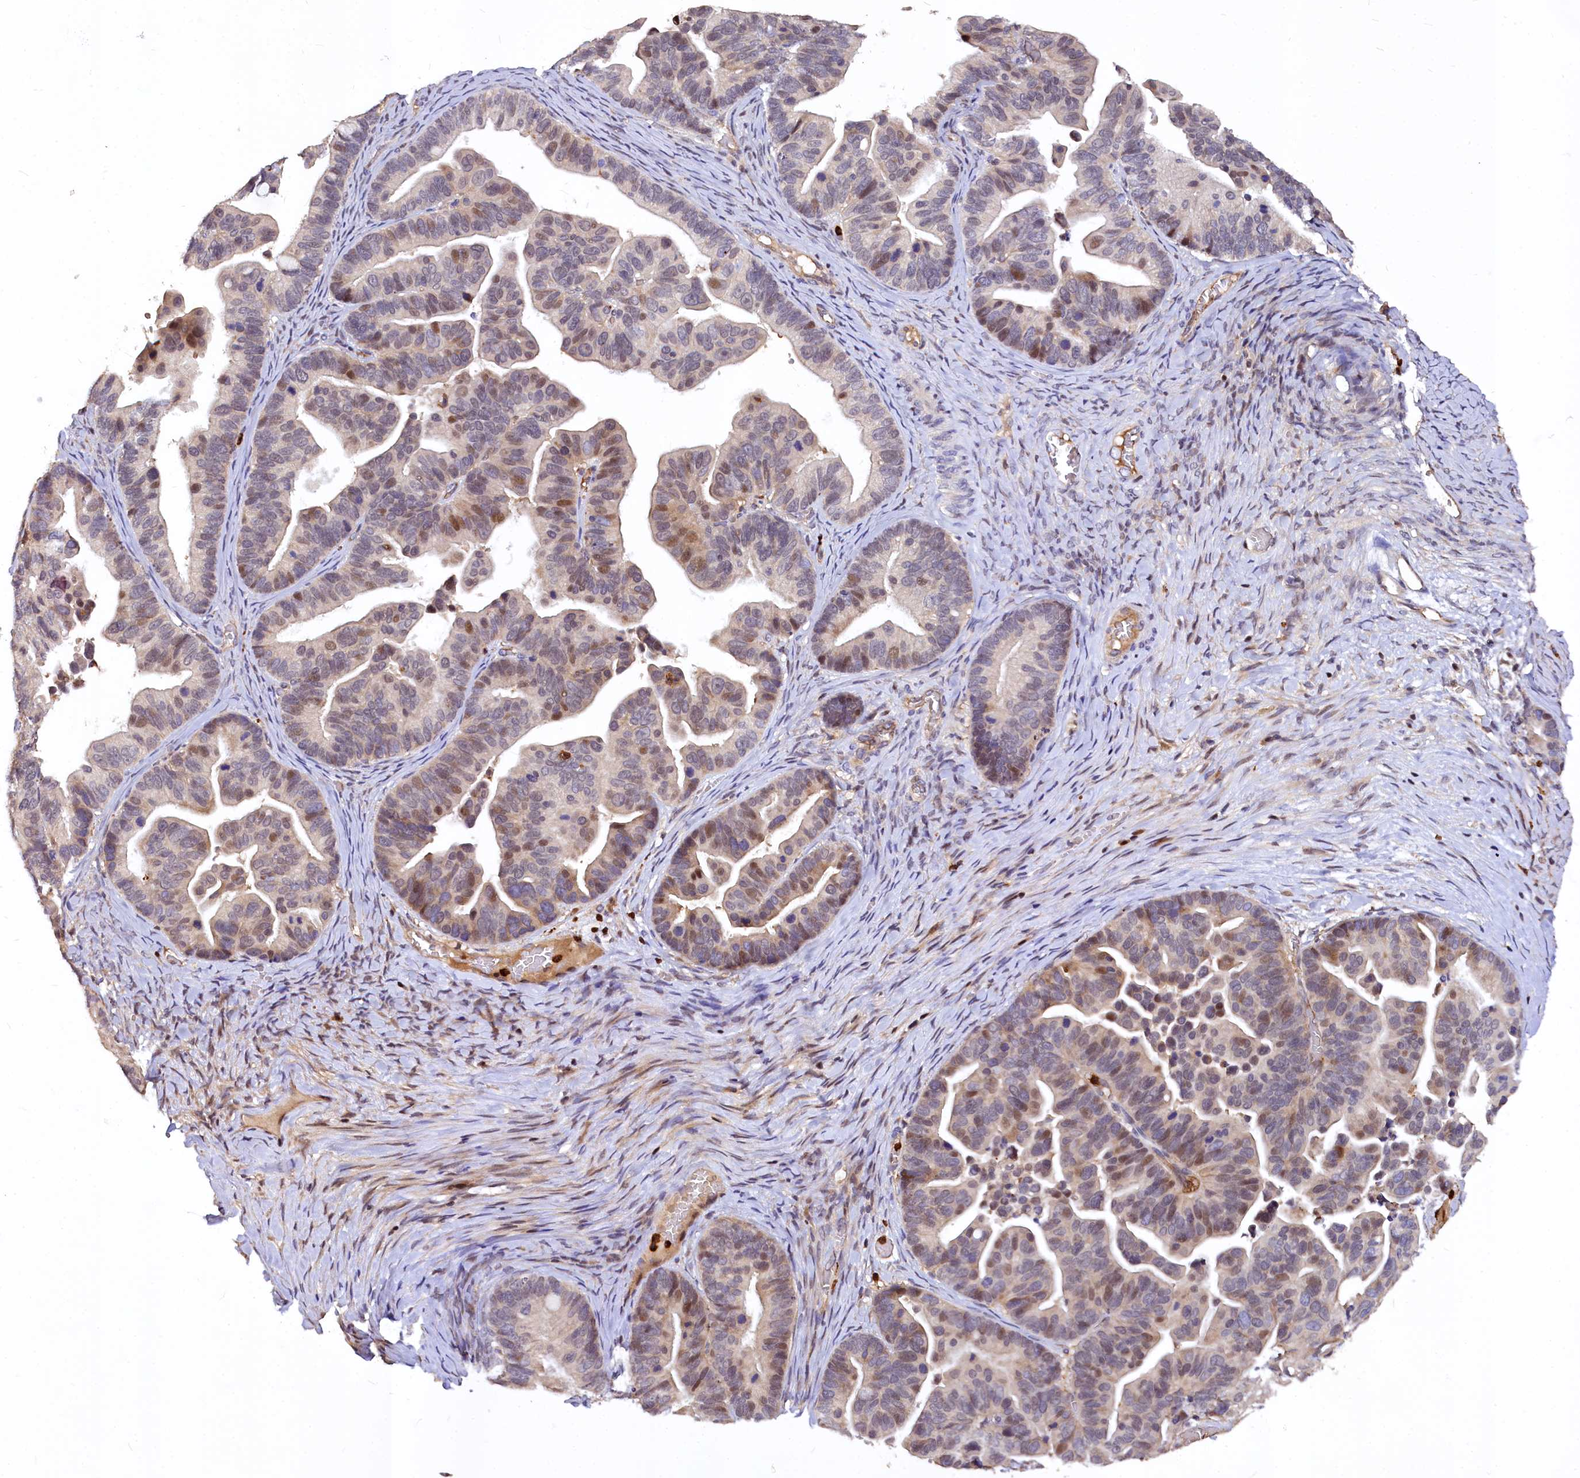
{"staining": {"intensity": "moderate", "quantity": "25%-75%", "location": "nuclear"}, "tissue": "ovarian cancer", "cell_type": "Tumor cells", "image_type": "cancer", "snomed": [{"axis": "morphology", "description": "Cystadenocarcinoma, serous, NOS"}, {"axis": "topography", "description": "Ovary"}], "caption": "Immunohistochemistry of human ovarian cancer reveals medium levels of moderate nuclear positivity in approximately 25%-75% of tumor cells.", "gene": "ATG101", "patient": {"sex": "female", "age": 56}}